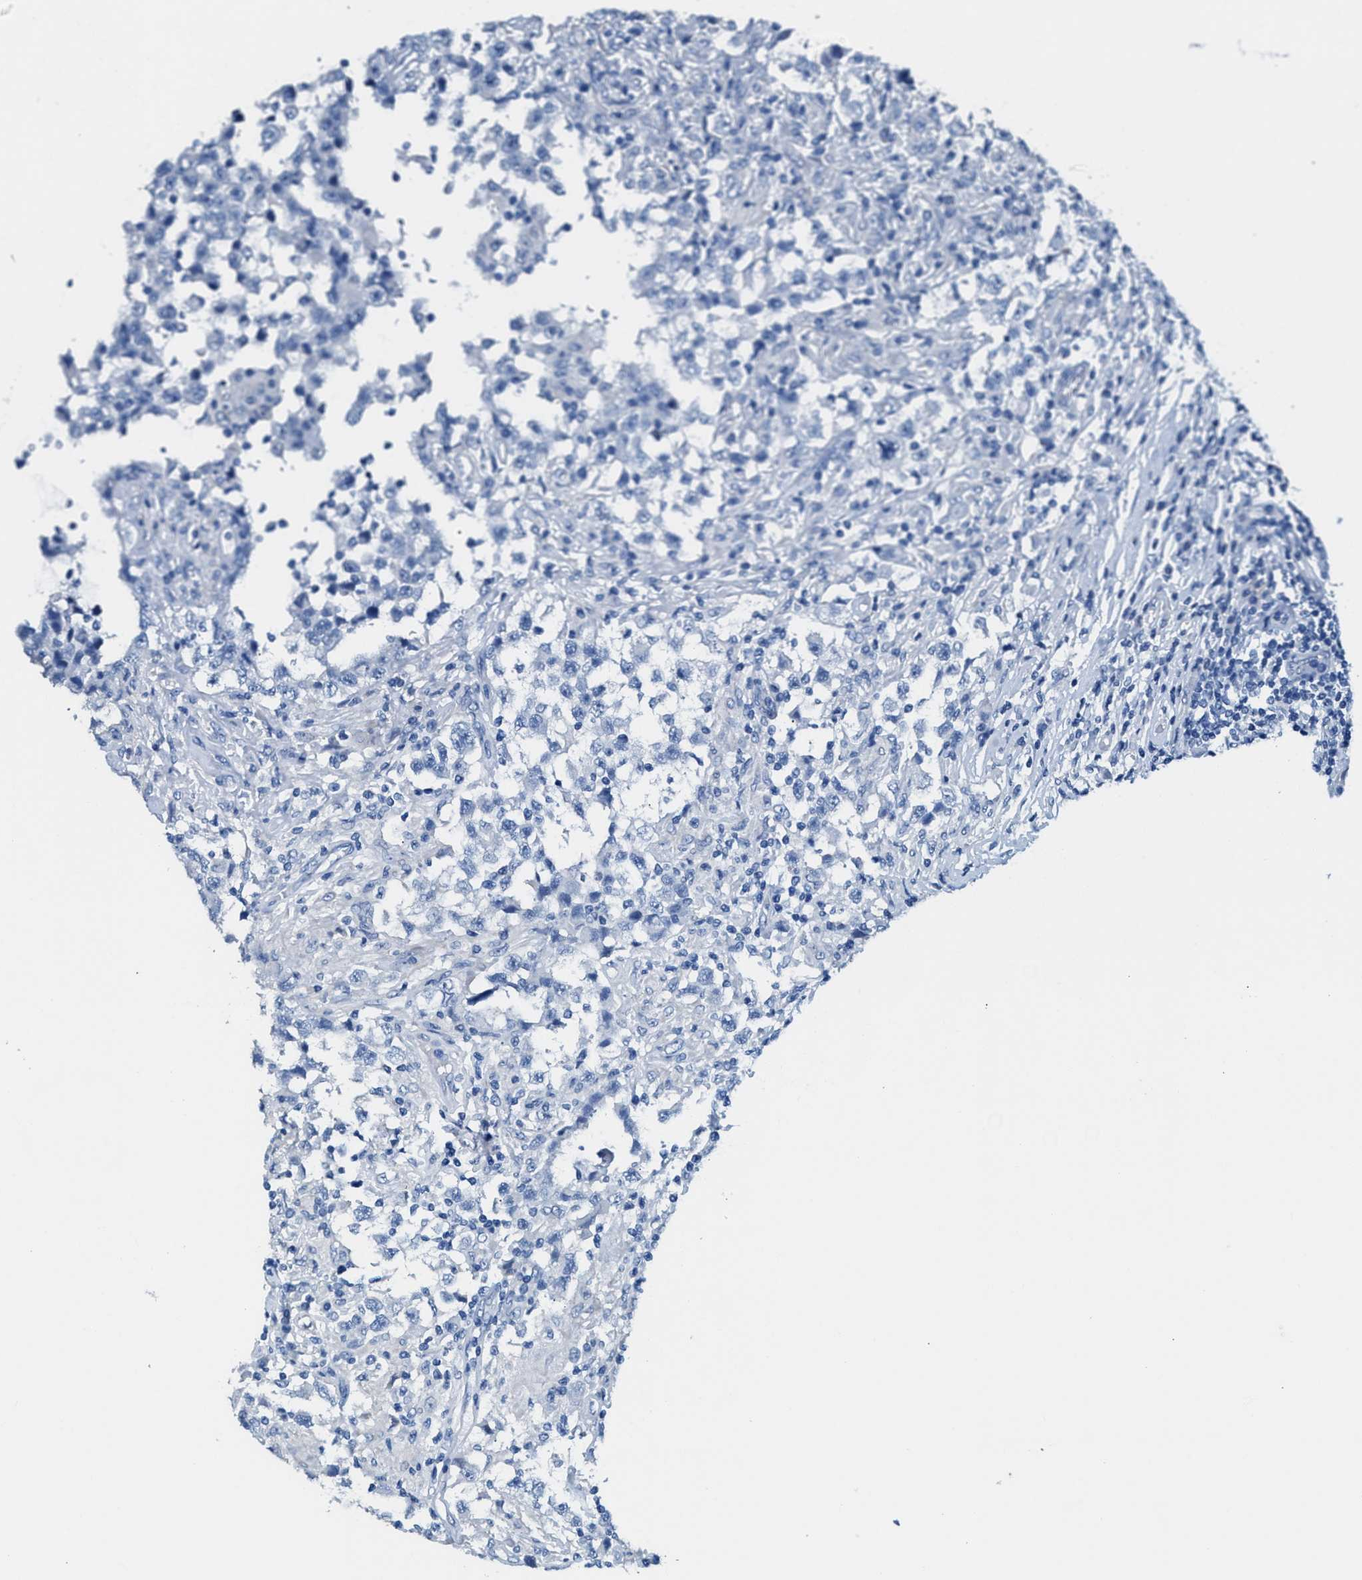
{"staining": {"intensity": "negative", "quantity": "none", "location": "none"}, "tissue": "testis cancer", "cell_type": "Tumor cells", "image_type": "cancer", "snomed": [{"axis": "morphology", "description": "Carcinoma, Embryonal, NOS"}, {"axis": "topography", "description": "Testis"}], "caption": "DAB immunohistochemical staining of testis cancer exhibits no significant staining in tumor cells.", "gene": "MPP3", "patient": {"sex": "male", "age": 21}}